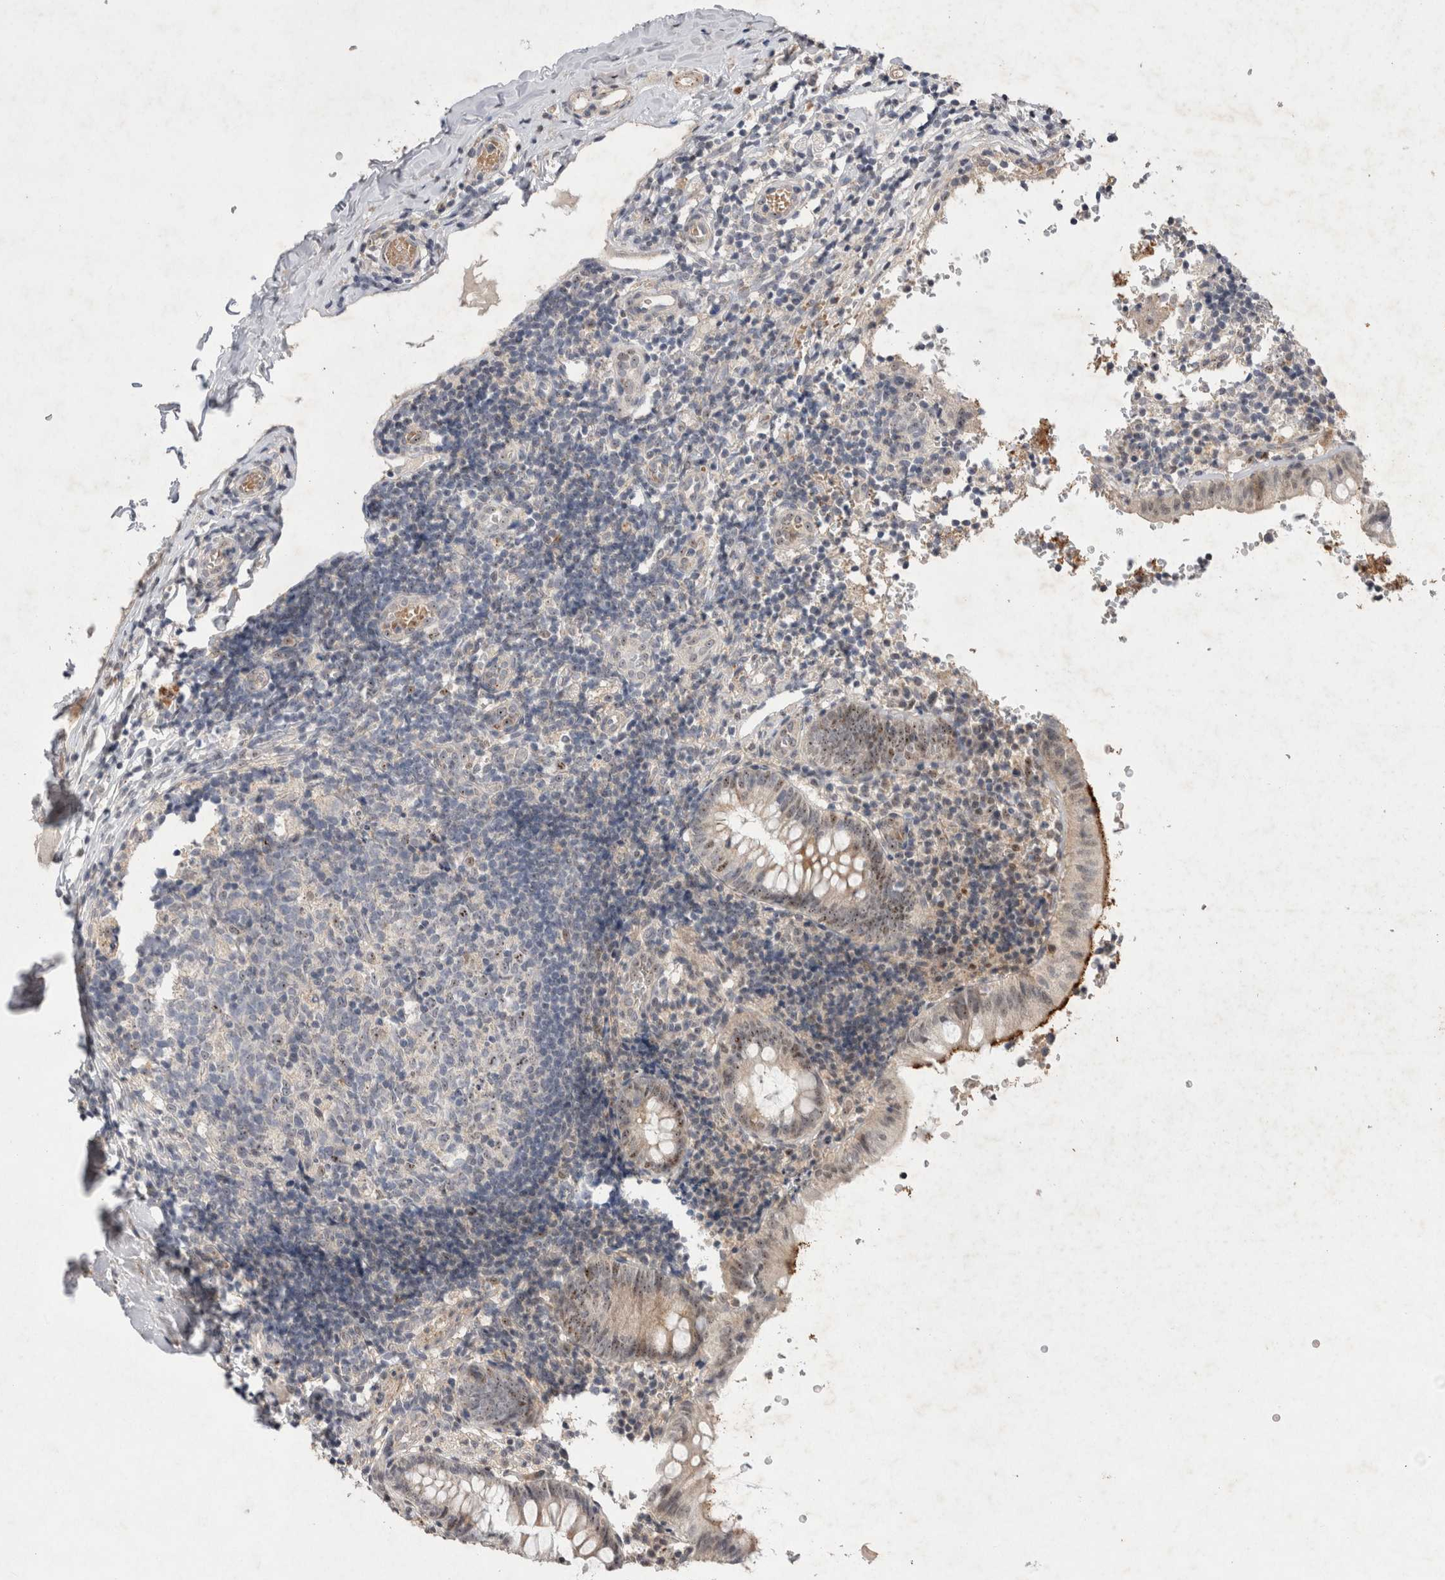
{"staining": {"intensity": "moderate", "quantity": "25%-75%", "location": "cytoplasmic/membranous,nuclear"}, "tissue": "appendix", "cell_type": "Glandular cells", "image_type": "normal", "snomed": [{"axis": "morphology", "description": "Normal tissue, NOS"}, {"axis": "topography", "description": "Appendix"}], "caption": "Benign appendix displays moderate cytoplasmic/membranous,nuclear staining in about 25%-75% of glandular cells.", "gene": "STK11", "patient": {"sex": "male", "age": 8}}